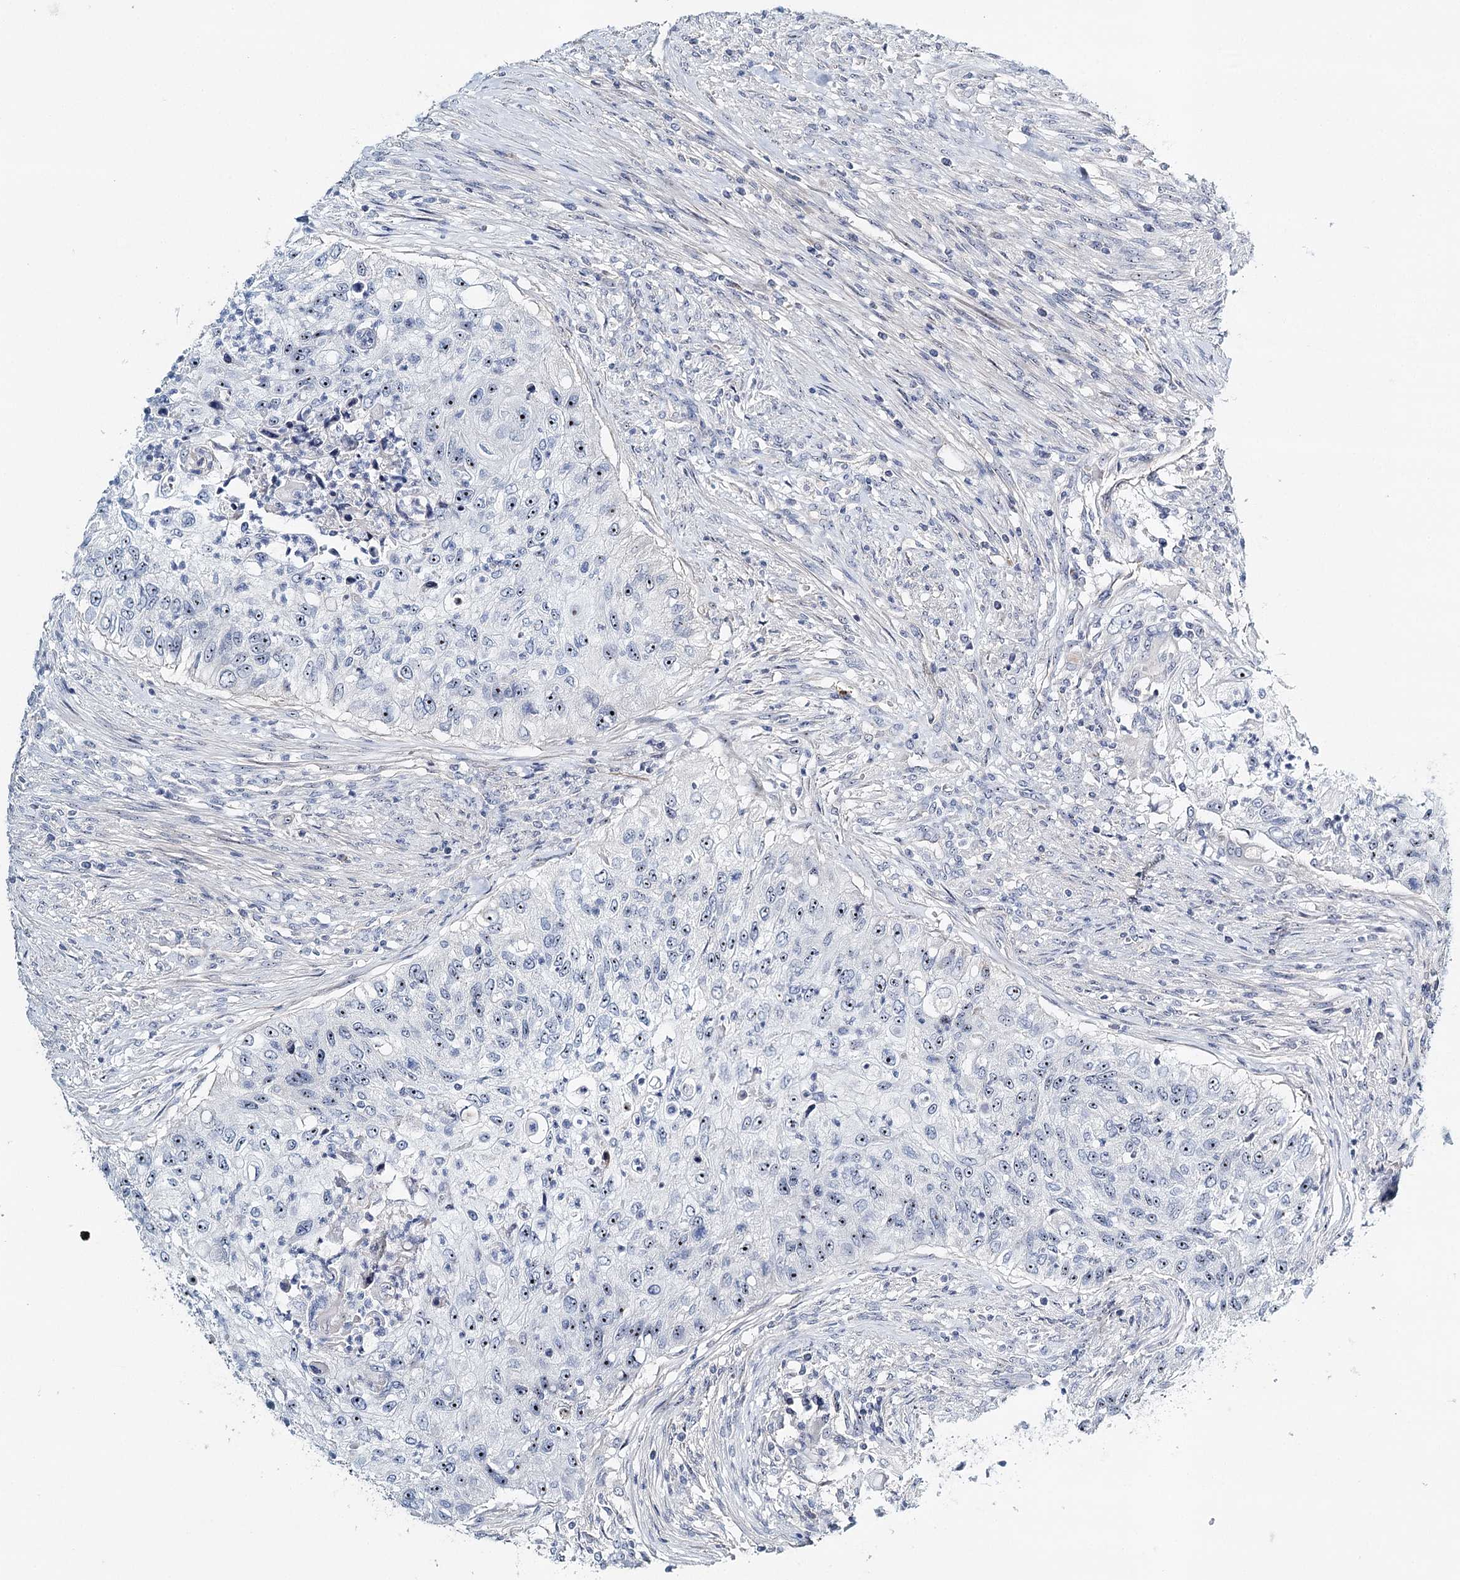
{"staining": {"intensity": "negative", "quantity": "none", "location": "none"}, "tissue": "urothelial cancer", "cell_type": "Tumor cells", "image_type": "cancer", "snomed": [{"axis": "morphology", "description": "Urothelial carcinoma, High grade"}, {"axis": "topography", "description": "Urinary bladder"}], "caption": "DAB immunohistochemical staining of human urothelial carcinoma (high-grade) demonstrates no significant positivity in tumor cells.", "gene": "RBM43", "patient": {"sex": "female", "age": 60}}